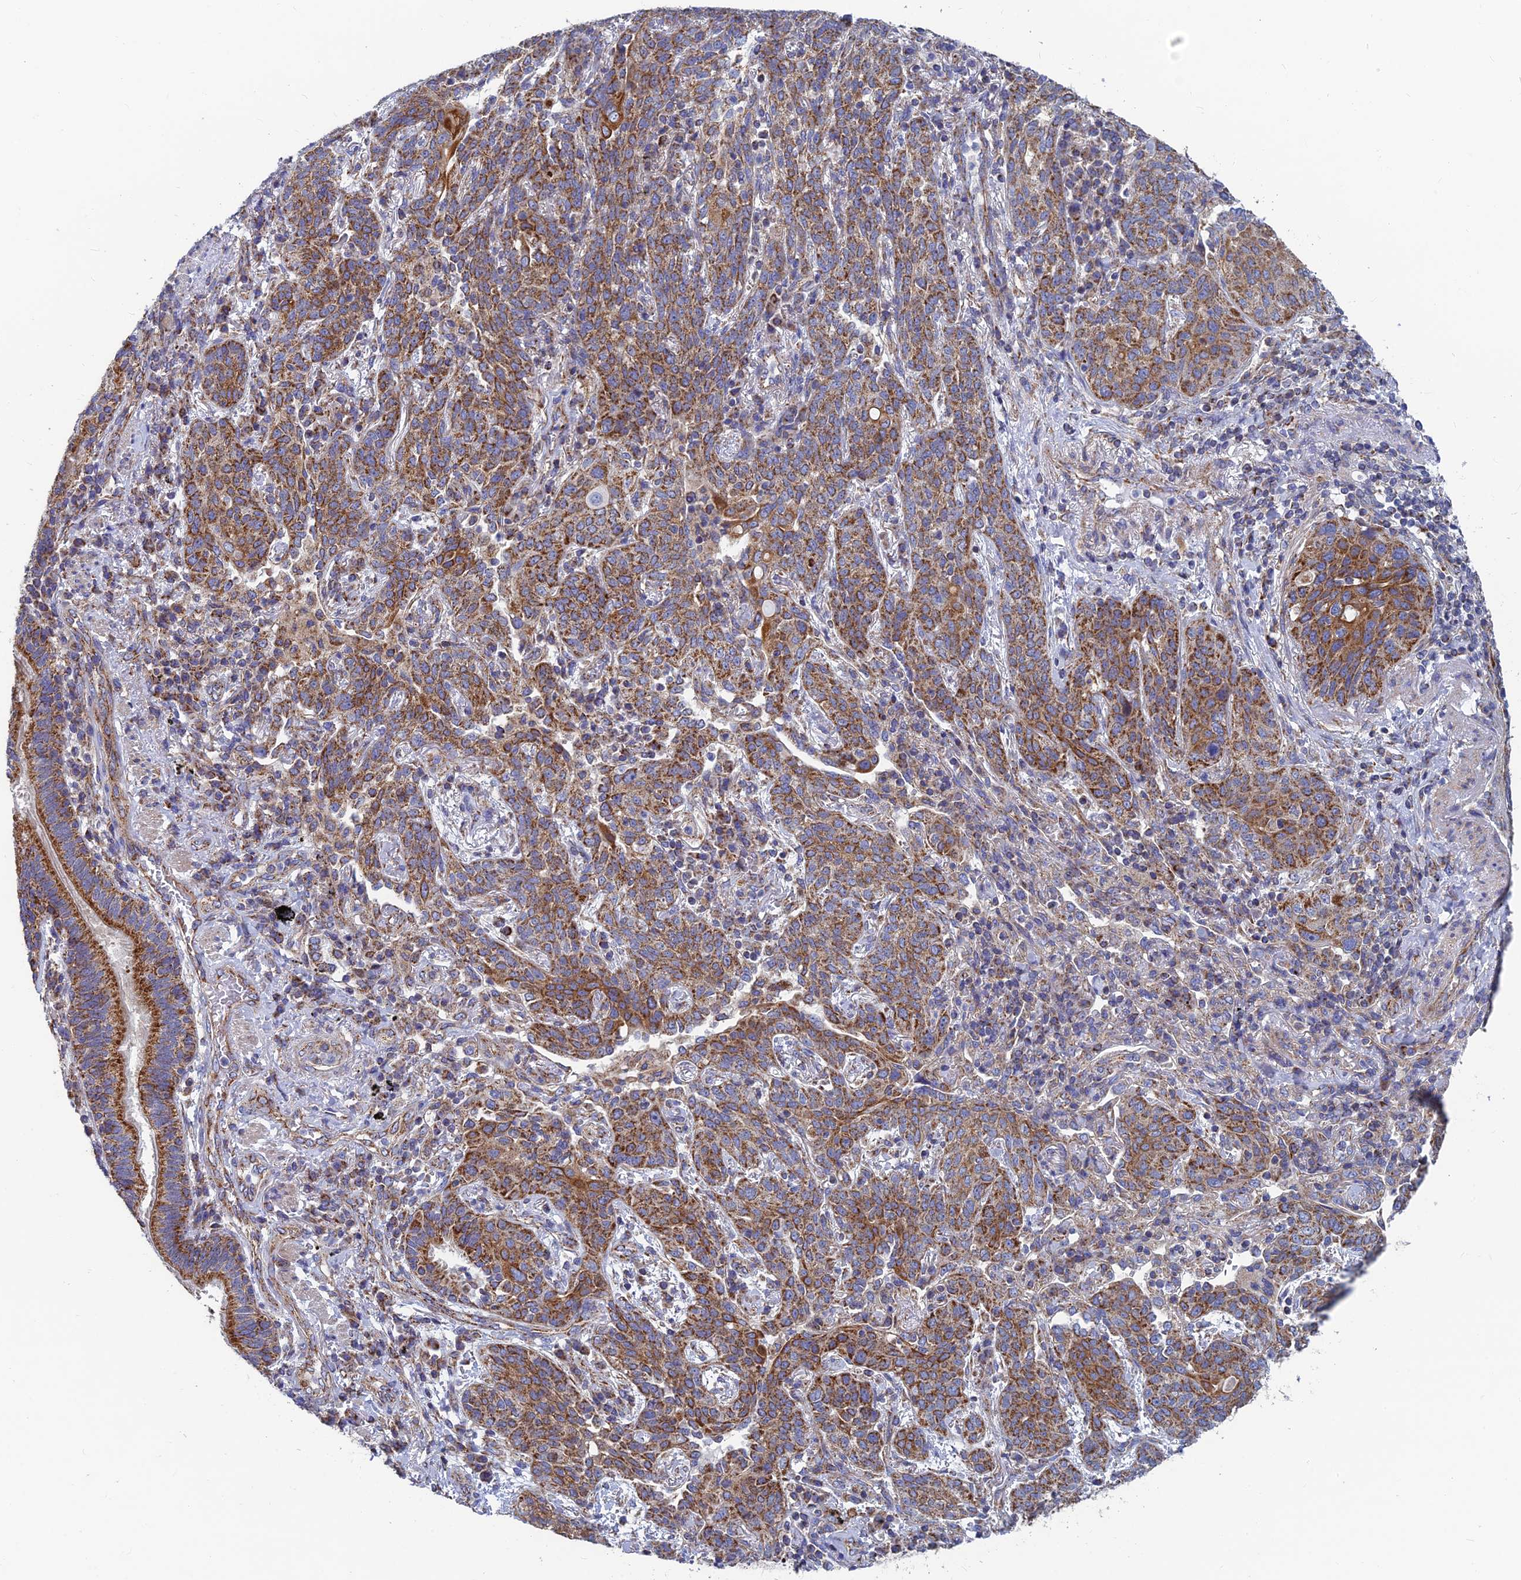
{"staining": {"intensity": "moderate", "quantity": ">75%", "location": "cytoplasmic/membranous"}, "tissue": "lung cancer", "cell_type": "Tumor cells", "image_type": "cancer", "snomed": [{"axis": "morphology", "description": "Squamous cell carcinoma, NOS"}, {"axis": "topography", "description": "Lung"}], "caption": "Lung cancer (squamous cell carcinoma) was stained to show a protein in brown. There is medium levels of moderate cytoplasmic/membranous expression in about >75% of tumor cells.", "gene": "MRPS9", "patient": {"sex": "female", "age": 70}}